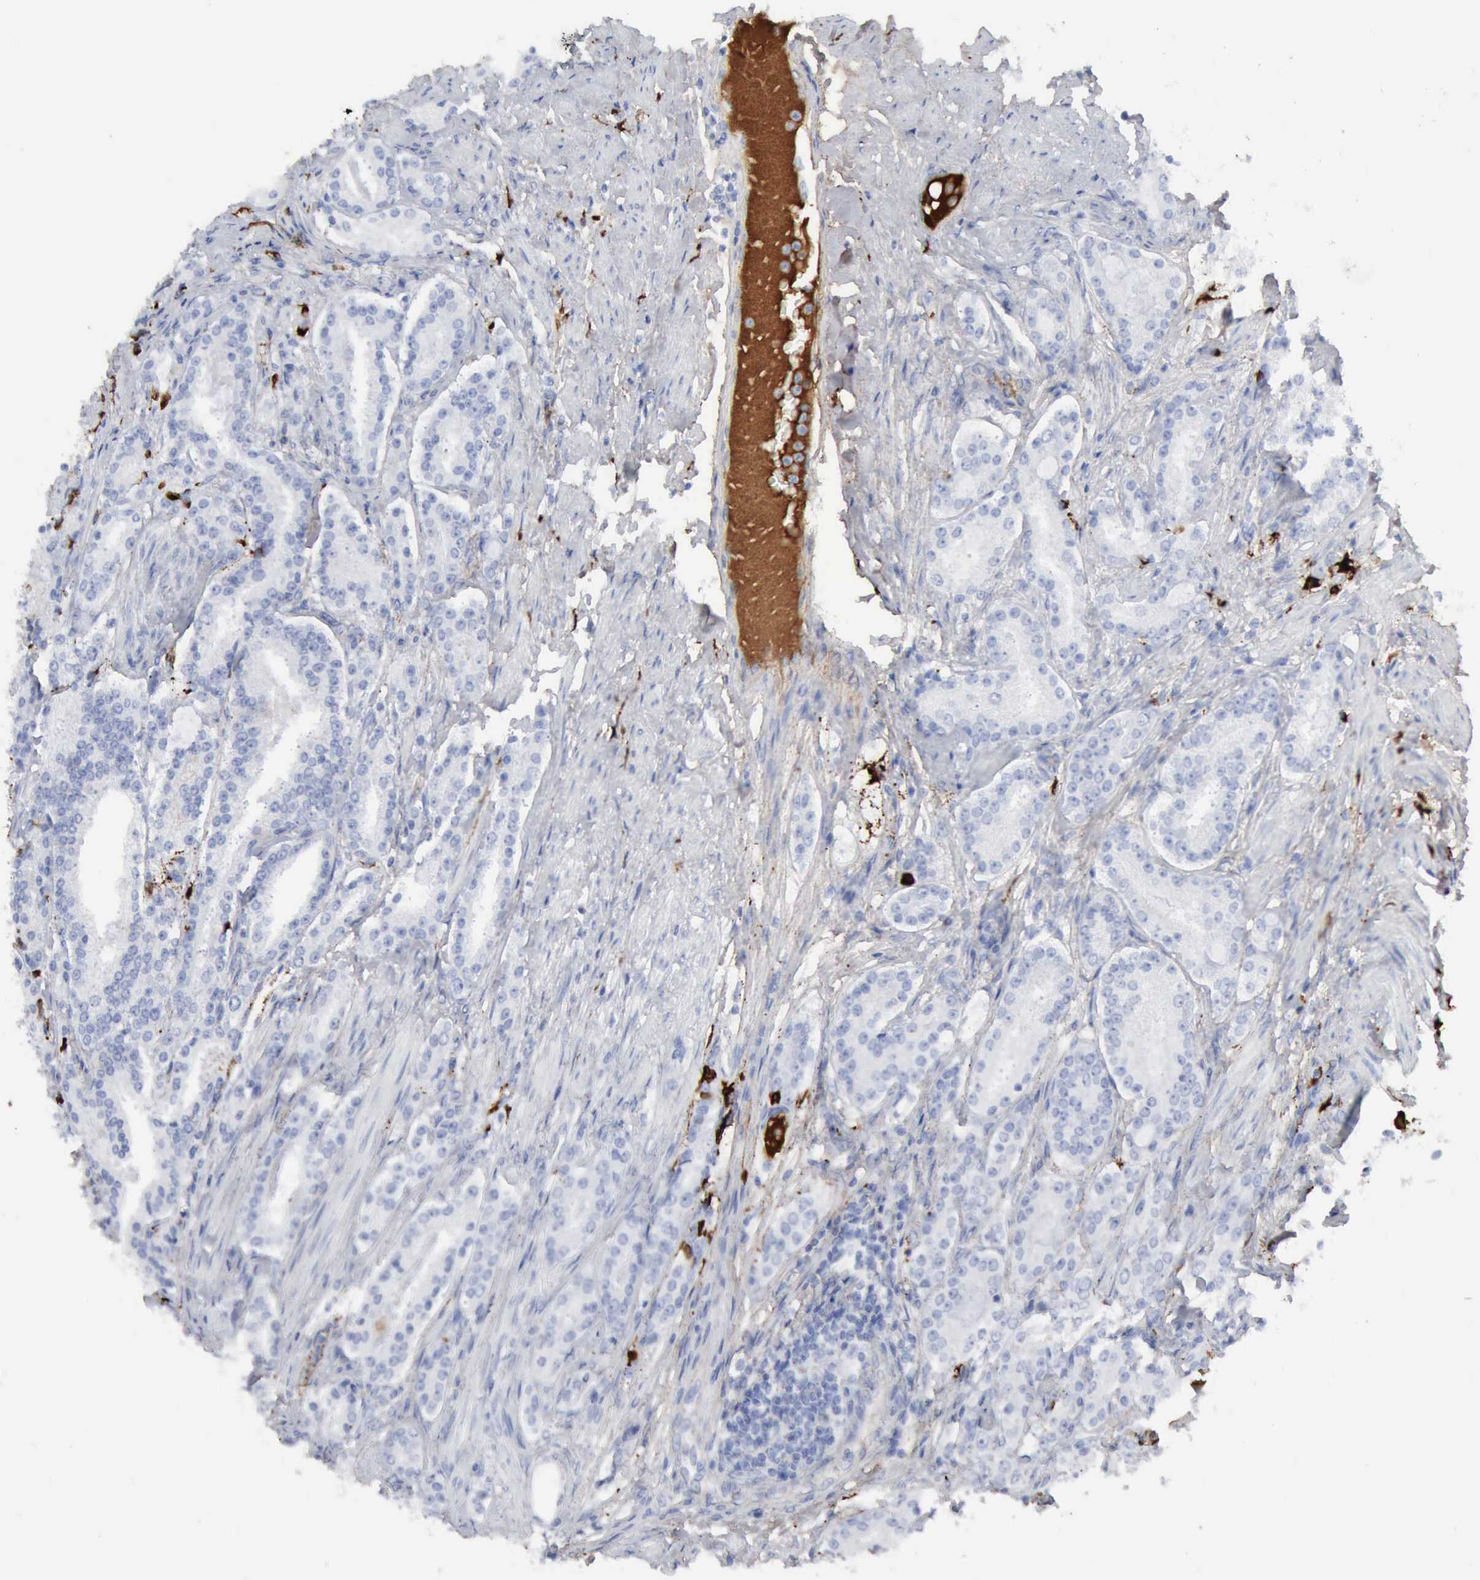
{"staining": {"intensity": "negative", "quantity": "none", "location": "none"}, "tissue": "prostate cancer", "cell_type": "Tumor cells", "image_type": "cancer", "snomed": [{"axis": "morphology", "description": "Adenocarcinoma, Medium grade"}, {"axis": "topography", "description": "Prostate"}], "caption": "Immunohistochemistry (IHC) image of medium-grade adenocarcinoma (prostate) stained for a protein (brown), which reveals no staining in tumor cells.", "gene": "C4BPA", "patient": {"sex": "male", "age": 72}}